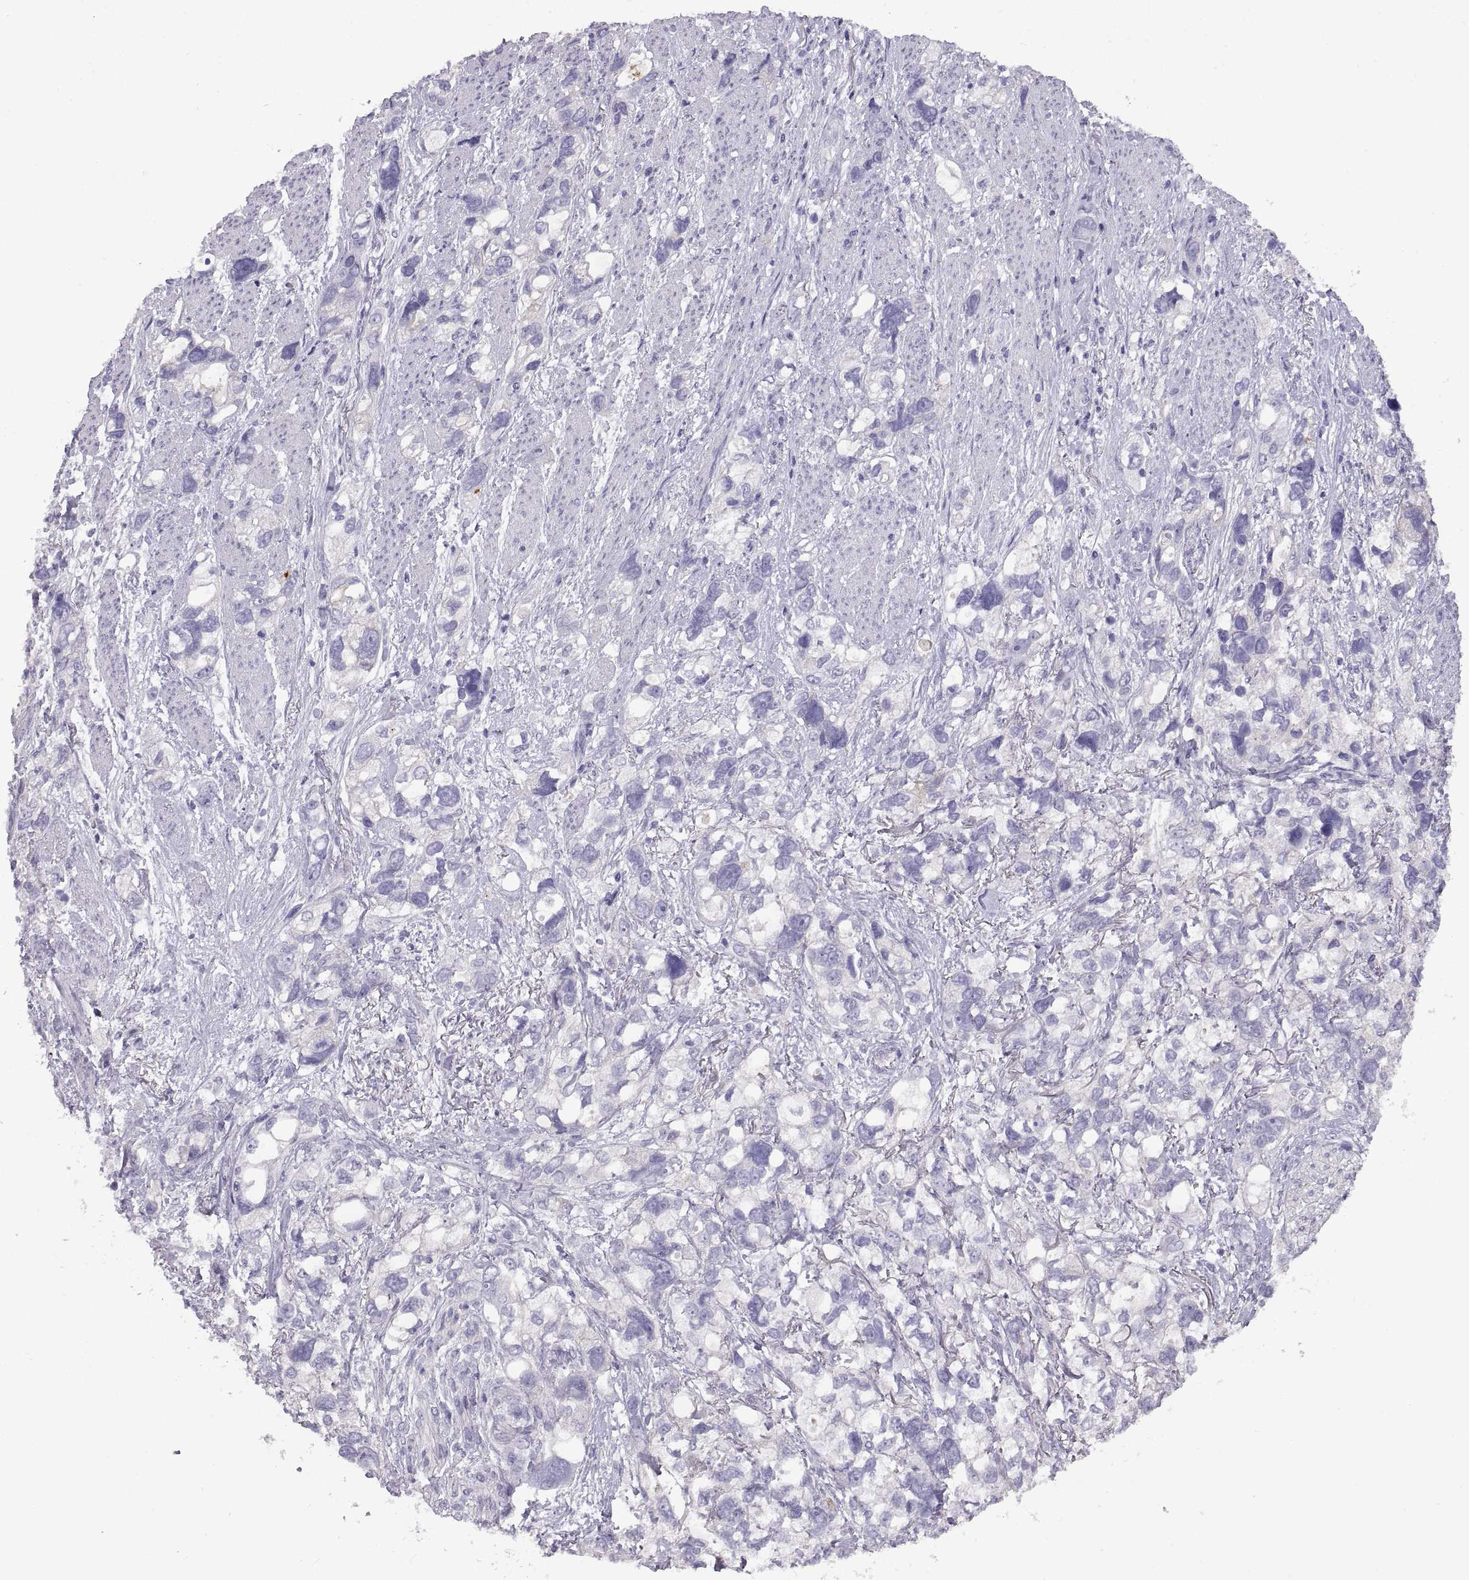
{"staining": {"intensity": "negative", "quantity": "none", "location": "none"}, "tissue": "stomach cancer", "cell_type": "Tumor cells", "image_type": "cancer", "snomed": [{"axis": "morphology", "description": "Adenocarcinoma, NOS"}, {"axis": "topography", "description": "Stomach, upper"}], "caption": "This photomicrograph is of stomach cancer (adenocarcinoma) stained with immunohistochemistry (IHC) to label a protein in brown with the nuclei are counter-stained blue. There is no positivity in tumor cells. Nuclei are stained in blue.", "gene": "CRYBB3", "patient": {"sex": "female", "age": 81}}